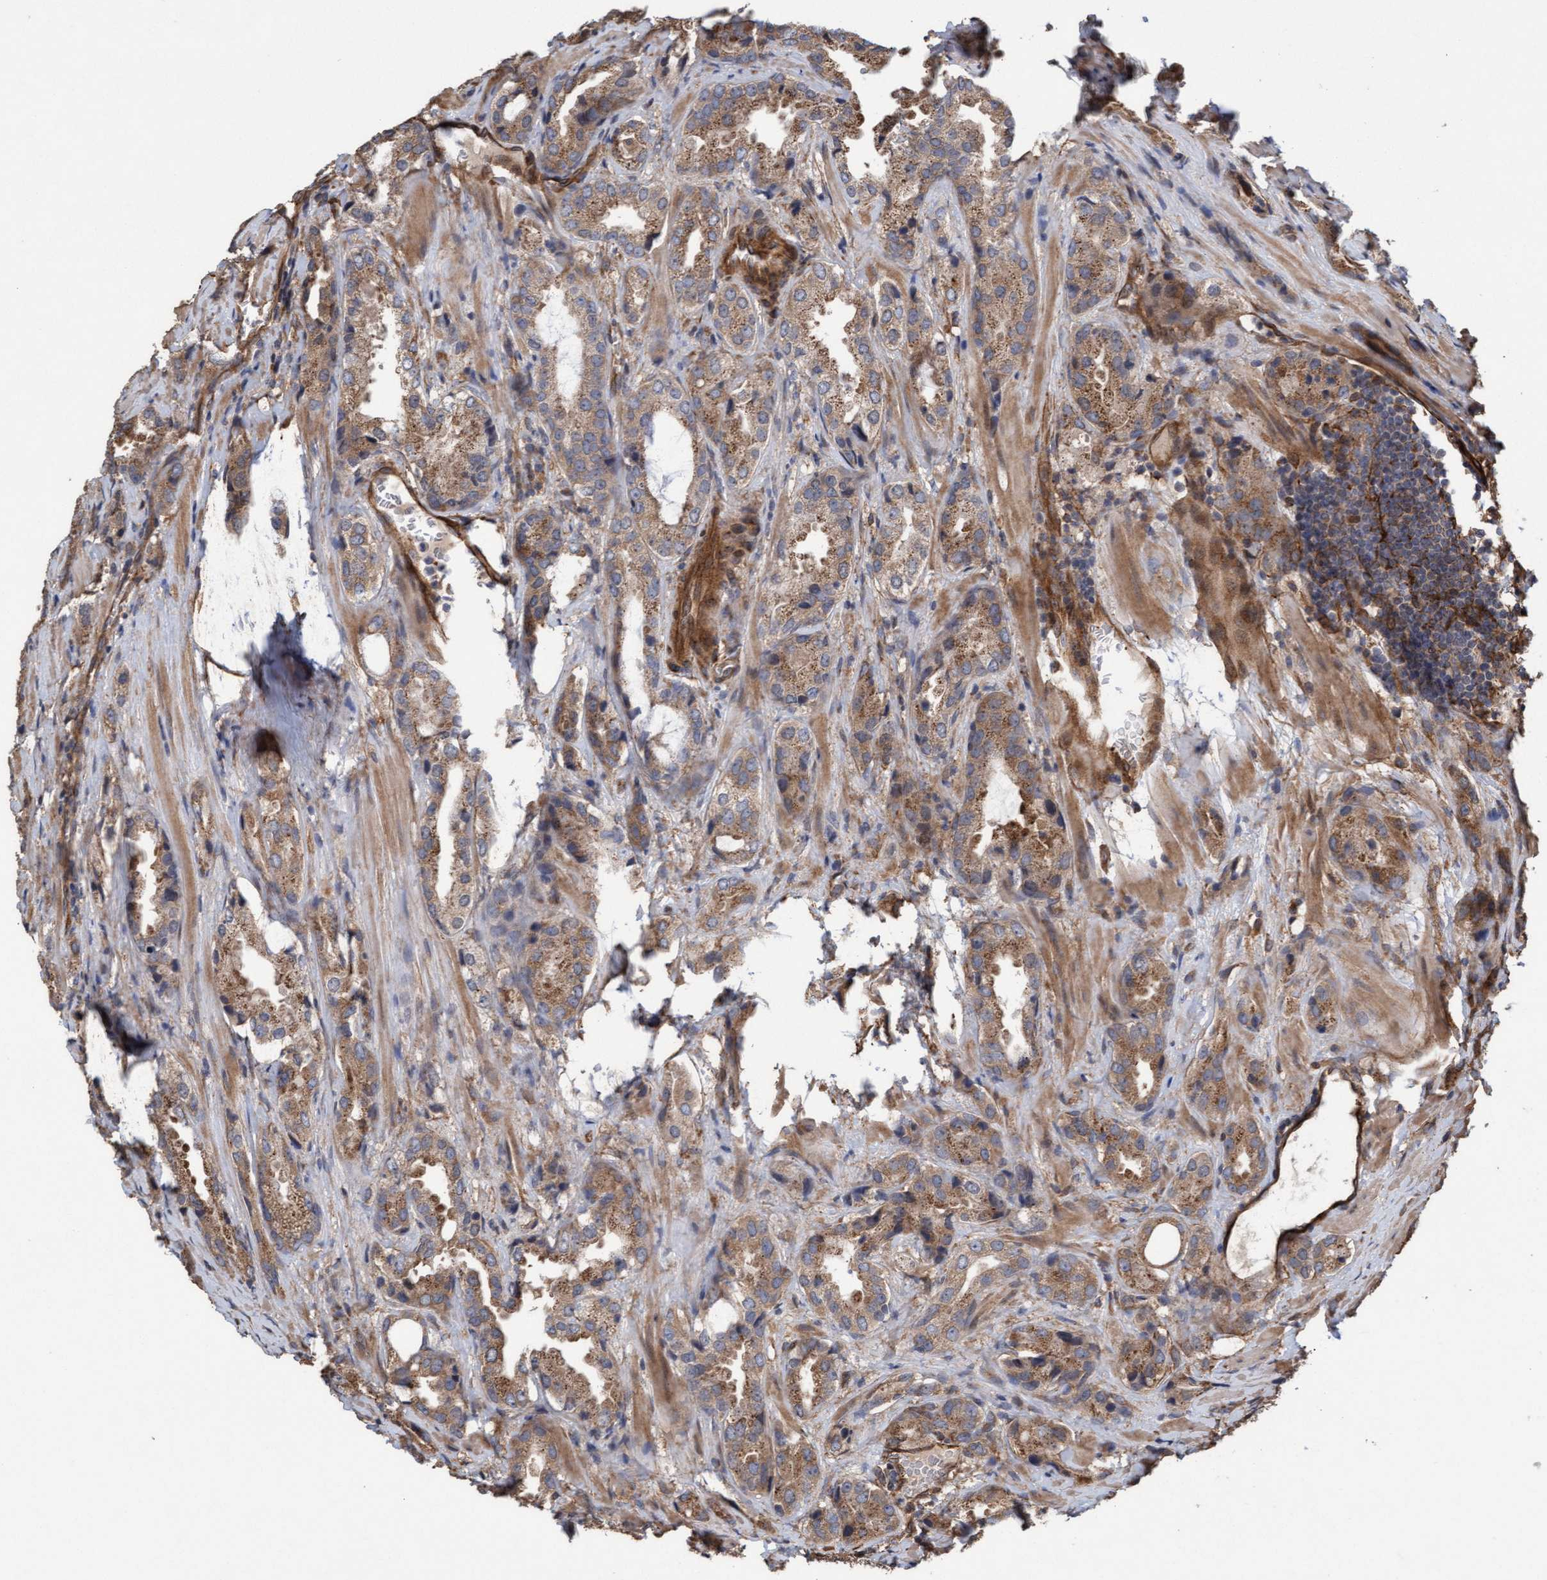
{"staining": {"intensity": "moderate", "quantity": ">75%", "location": "cytoplasmic/membranous"}, "tissue": "prostate cancer", "cell_type": "Tumor cells", "image_type": "cancer", "snomed": [{"axis": "morphology", "description": "Adenocarcinoma, High grade"}, {"axis": "topography", "description": "Prostate"}], "caption": "Adenocarcinoma (high-grade) (prostate) tissue demonstrates moderate cytoplasmic/membranous expression in approximately >75% of tumor cells, visualized by immunohistochemistry.", "gene": "CDC42EP4", "patient": {"sex": "male", "age": 63}}